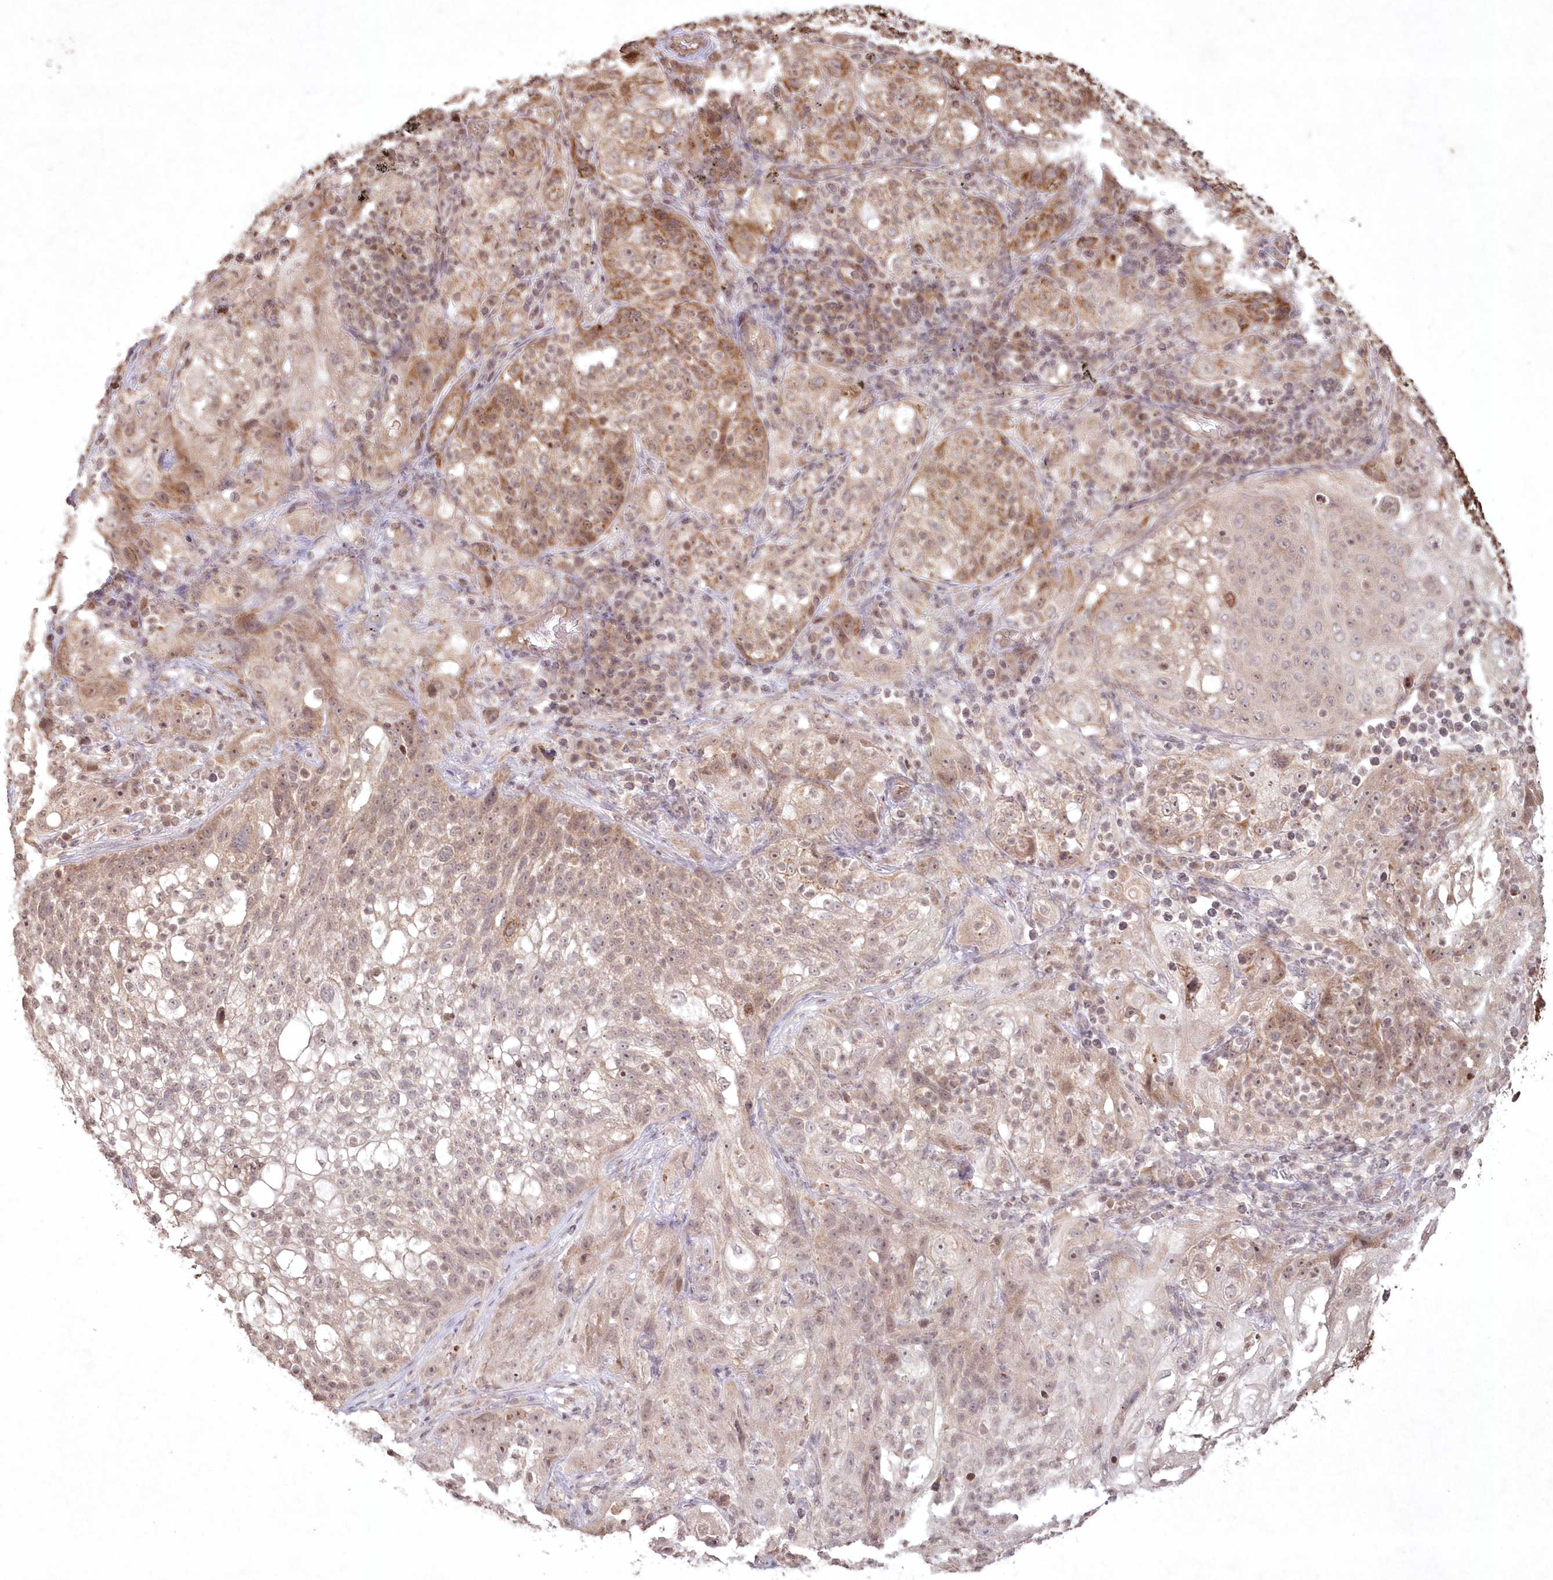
{"staining": {"intensity": "moderate", "quantity": "25%-75%", "location": "cytoplasmic/membranous"}, "tissue": "lung cancer", "cell_type": "Tumor cells", "image_type": "cancer", "snomed": [{"axis": "morphology", "description": "Inflammation, NOS"}, {"axis": "morphology", "description": "Squamous cell carcinoma, NOS"}, {"axis": "topography", "description": "Lymph node"}, {"axis": "topography", "description": "Soft tissue"}, {"axis": "topography", "description": "Lung"}], "caption": "Tumor cells display medium levels of moderate cytoplasmic/membranous expression in approximately 25%-75% of cells in lung cancer (squamous cell carcinoma).", "gene": "LRPPRC", "patient": {"sex": "male", "age": 66}}